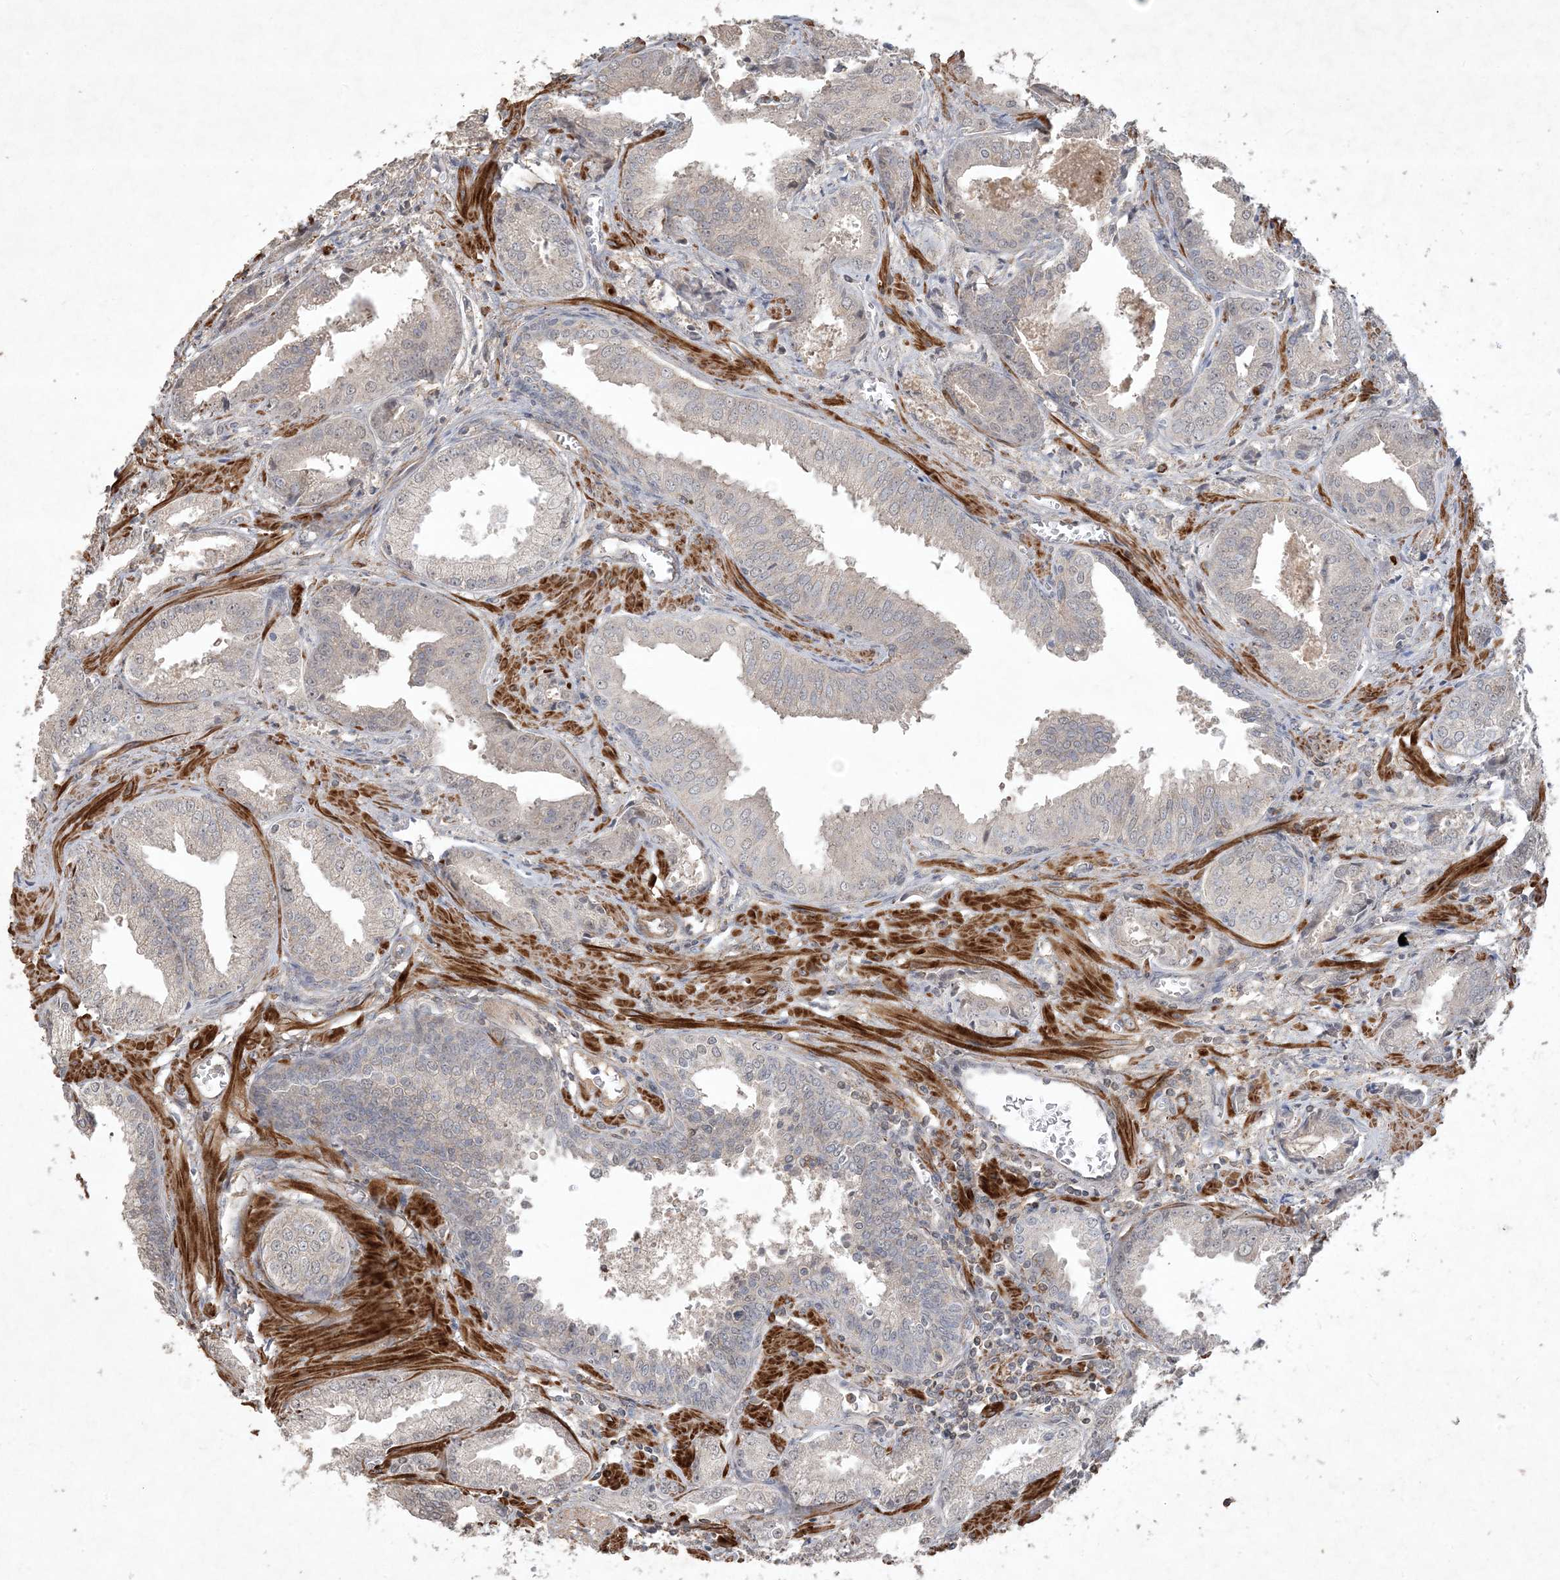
{"staining": {"intensity": "weak", "quantity": "<25%", "location": "cytoplasmic/membranous"}, "tissue": "prostate cancer", "cell_type": "Tumor cells", "image_type": "cancer", "snomed": [{"axis": "morphology", "description": "Adenocarcinoma, Low grade"}, {"axis": "topography", "description": "Prostate"}], "caption": "DAB (3,3'-diaminobenzidine) immunohistochemical staining of human prostate low-grade adenocarcinoma reveals no significant positivity in tumor cells.", "gene": "PRRT3", "patient": {"sex": "male", "age": 67}}